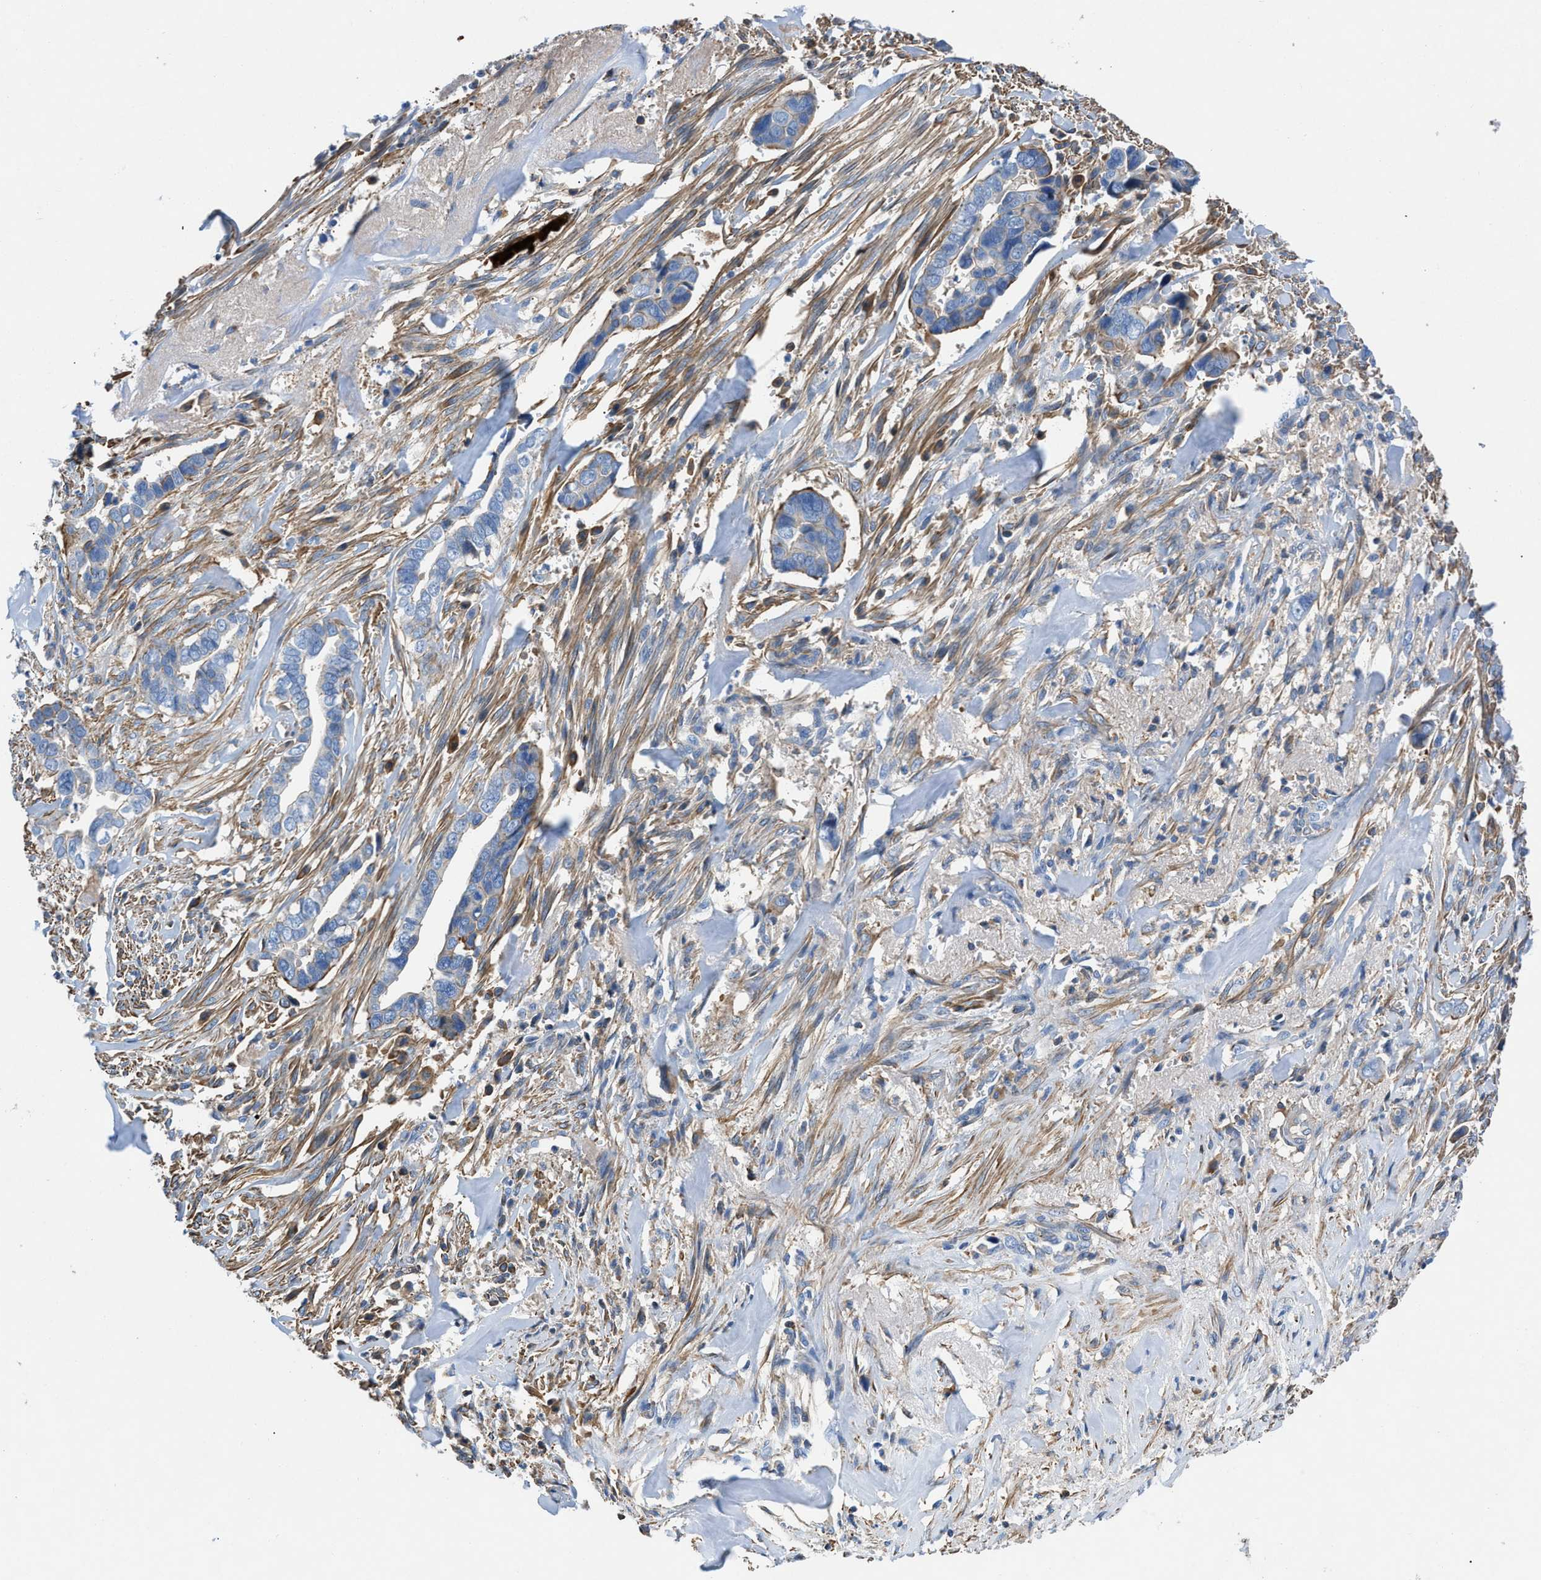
{"staining": {"intensity": "moderate", "quantity": "<25%", "location": "cytoplasmic/membranous"}, "tissue": "liver cancer", "cell_type": "Tumor cells", "image_type": "cancer", "snomed": [{"axis": "morphology", "description": "Cholangiocarcinoma"}, {"axis": "topography", "description": "Liver"}], "caption": "A photomicrograph of human liver cancer (cholangiocarcinoma) stained for a protein exhibits moderate cytoplasmic/membranous brown staining in tumor cells. (Brightfield microscopy of DAB IHC at high magnification).", "gene": "ATP6V0D1", "patient": {"sex": "female", "age": 79}}